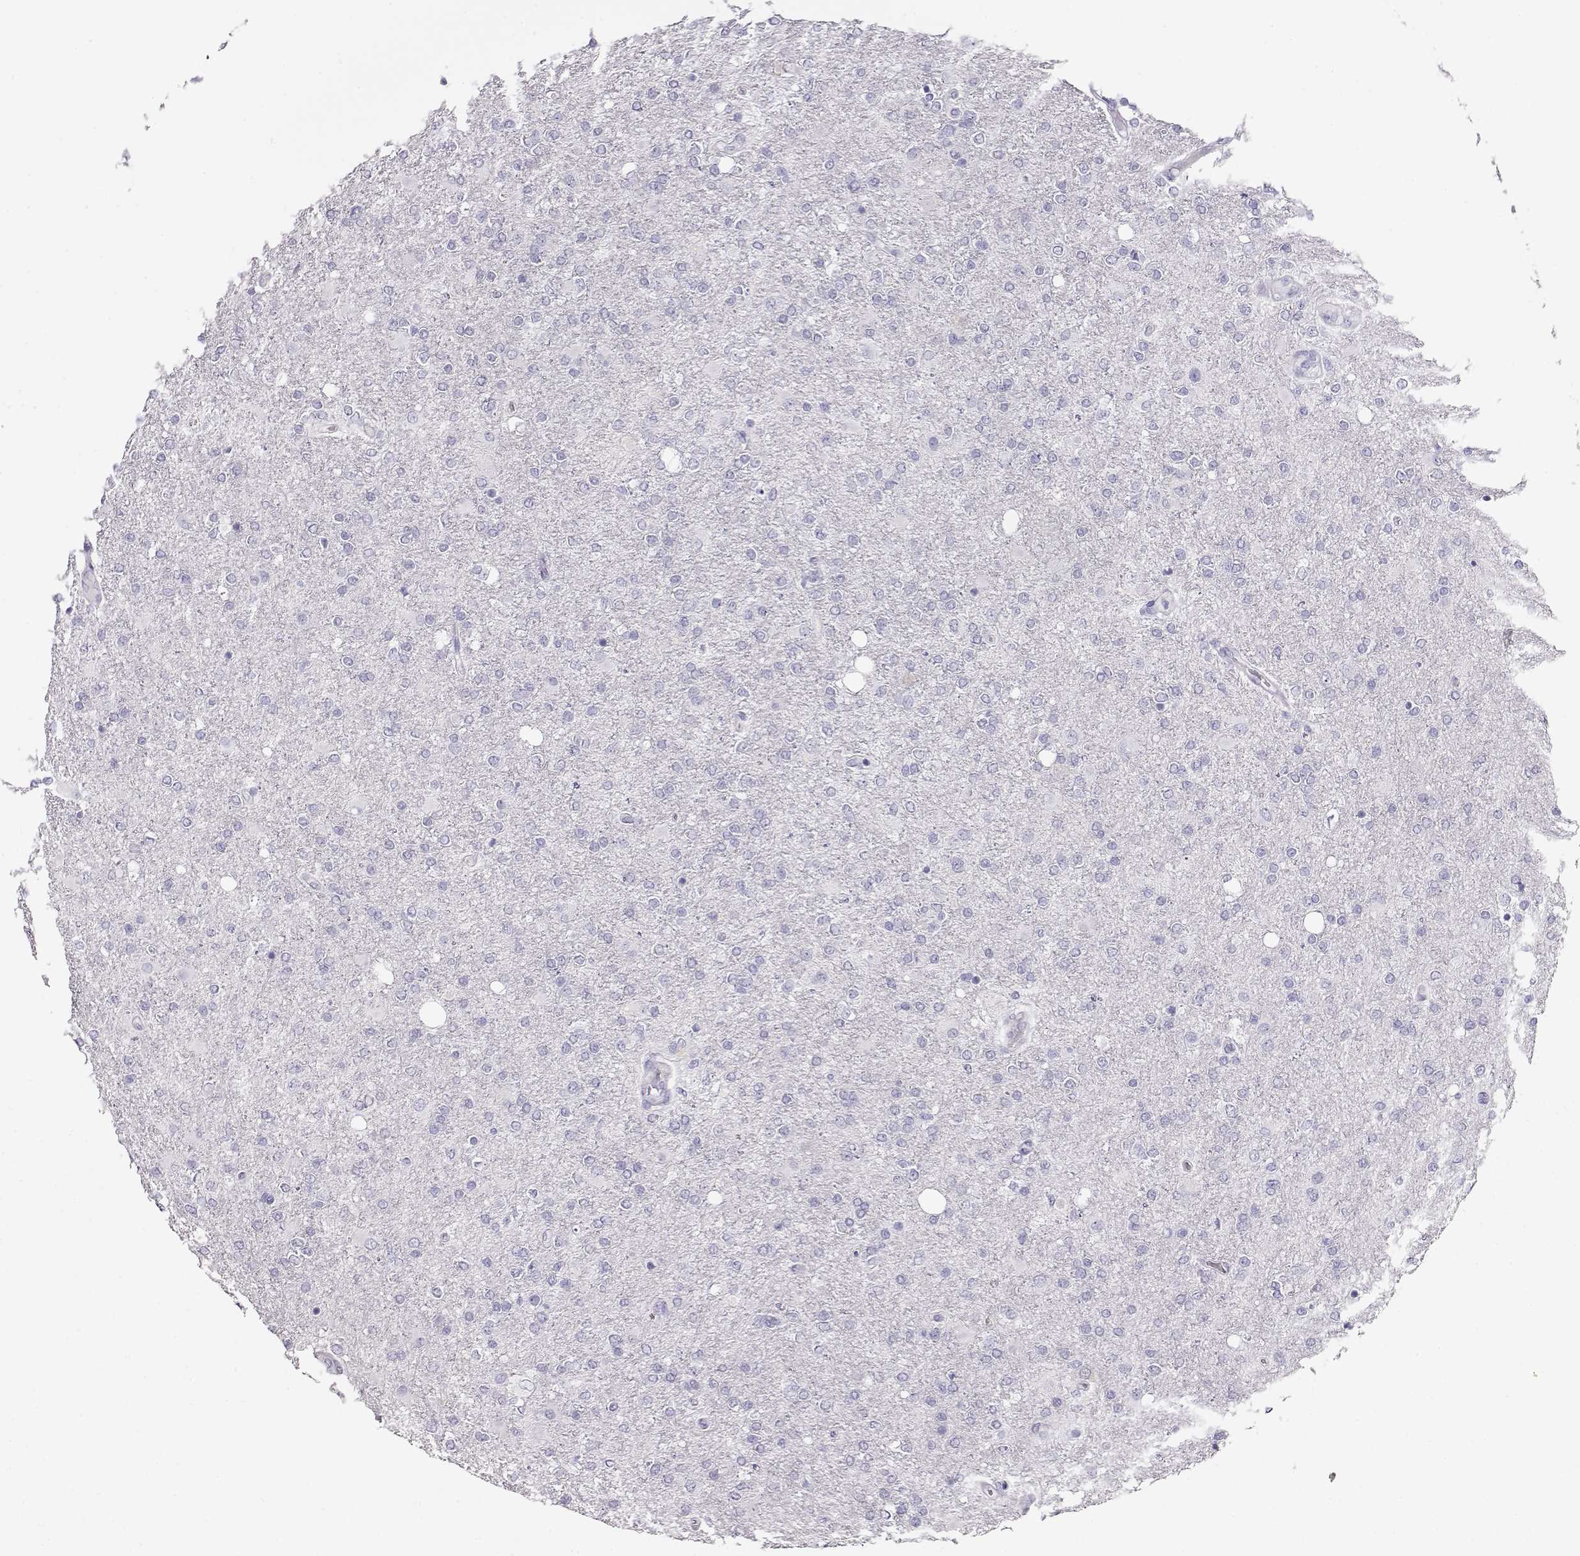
{"staining": {"intensity": "negative", "quantity": "none", "location": "none"}, "tissue": "glioma", "cell_type": "Tumor cells", "image_type": "cancer", "snomed": [{"axis": "morphology", "description": "Glioma, malignant, High grade"}, {"axis": "topography", "description": "Cerebral cortex"}], "caption": "This is an immunohistochemistry (IHC) photomicrograph of human malignant glioma (high-grade). There is no staining in tumor cells.", "gene": "ACTN2", "patient": {"sex": "male", "age": 70}}